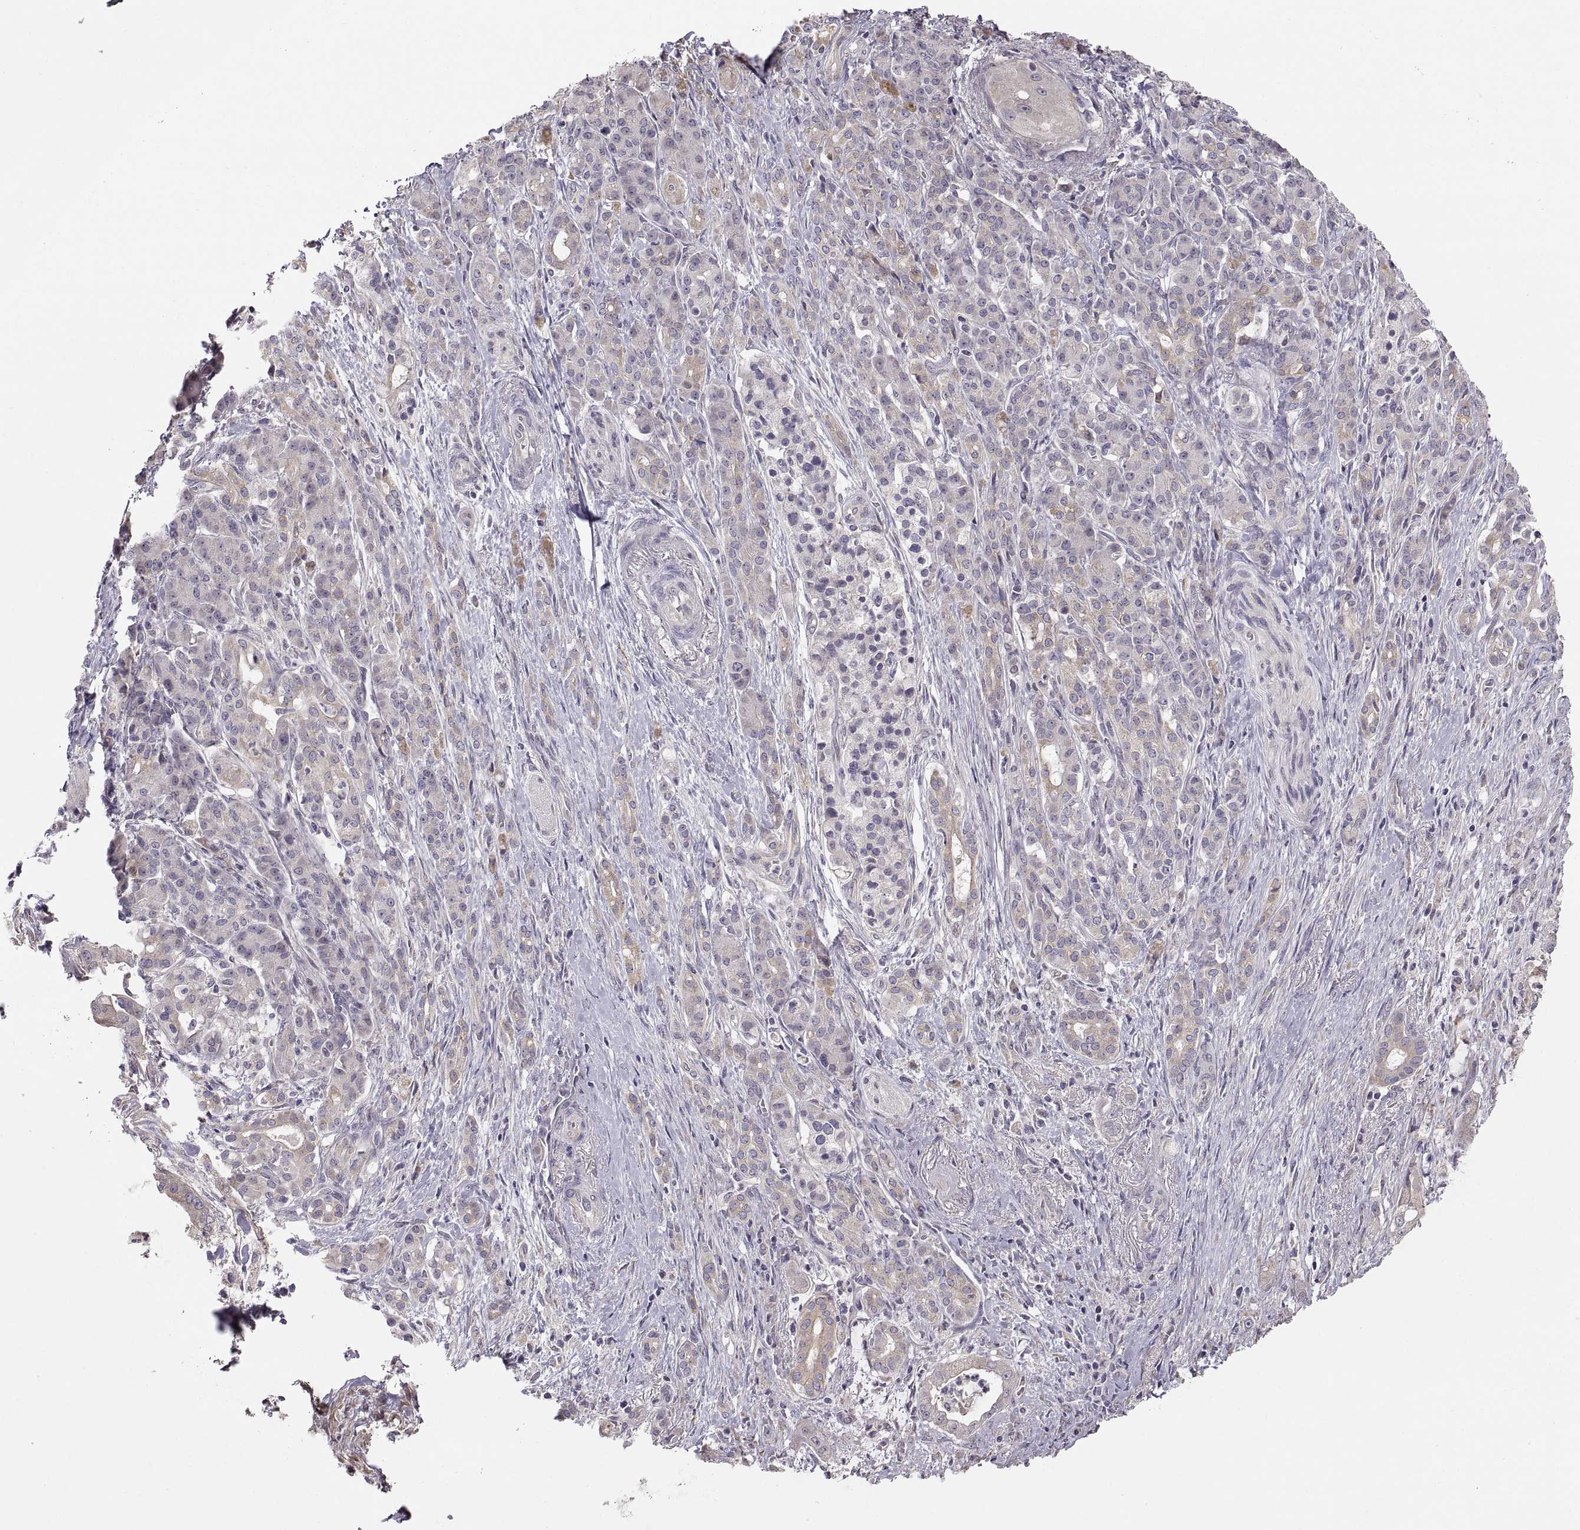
{"staining": {"intensity": "weak", "quantity": ">75%", "location": "cytoplasmic/membranous"}, "tissue": "pancreatic cancer", "cell_type": "Tumor cells", "image_type": "cancer", "snomed": [{"axis": "morphology", "description": "Normal tissue, NOS"}, {"axis": "morphology", "description": "Inflammation, NOS"}, {"axis": "morphology", "description": "Adenocarcinoma, NOS"}, {"axis": "topography", "description": "Pancreas"}], "caption": "DAB immunohistochemical staining of pancreatic cancer (adenocarcinoma) reveals weak cytoplasmic/membranous protein positivity in approximately >75% of tumor cells. (DAB (3,3'-diaminobenzidine) = brown stain, brightfield microscopy at high magnification).", "gene": "ACSBG2", "patient": {"sex": "male", "age": 57}}